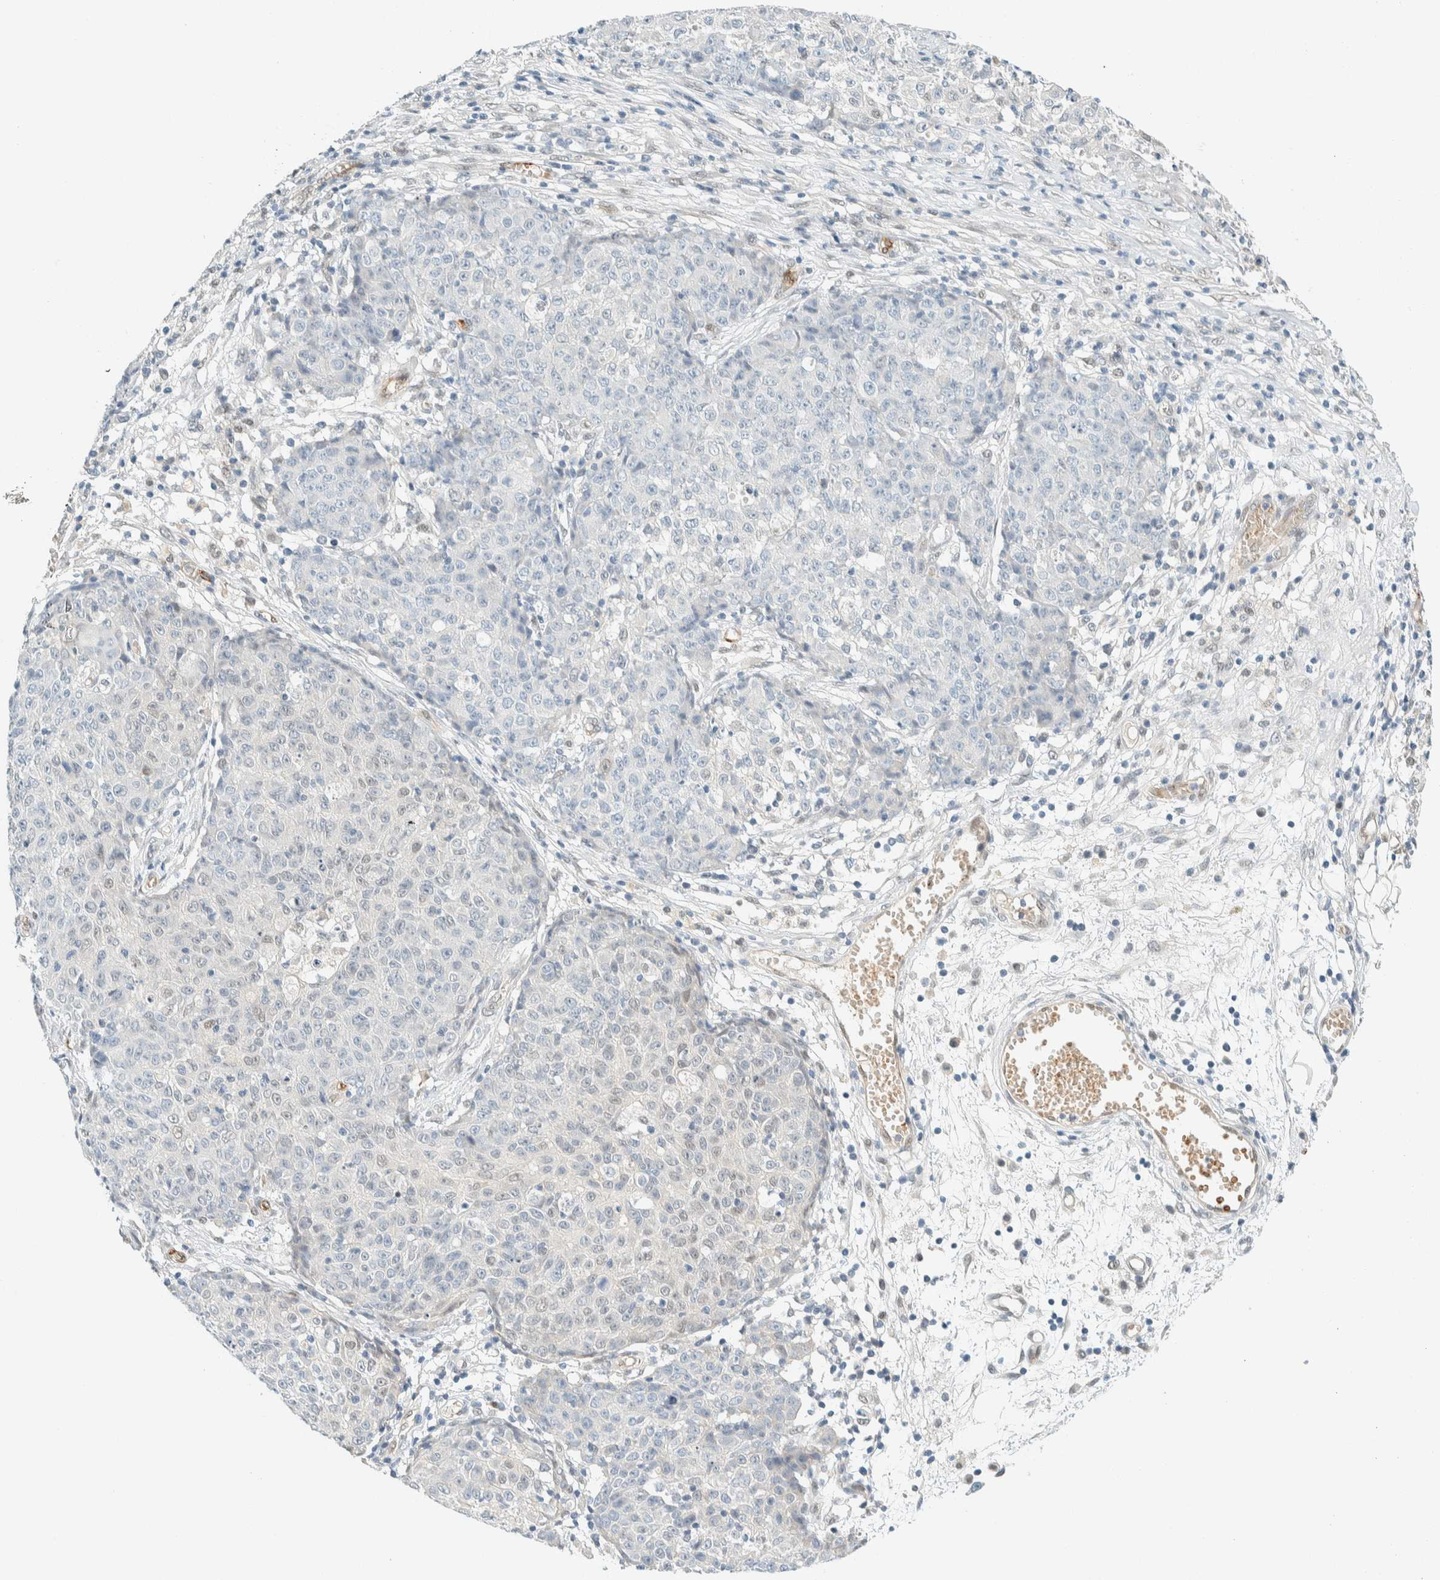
{"staining": {"intensity": "negative", "quantity": "none", "location": "none"}, "tissue": "ovarian cancer", "cell_type": "Tumor cells", "image_type": "cancer", "snomed": [{"axis": "morphology", "description": "Carcinoma, endometroid"}, {"axis": "topography", "description": "Ovary"}], "caption": "IHC micrograph of neoplastic tissue: human endometroid carcinoma (ovarian) stained with DAB (3,3'-diaminobenzidine) demonstrates no significant protein positivity in tumor cells.", "gene": "TSTD2", "patient": {"sex": "female", "age": 42}}